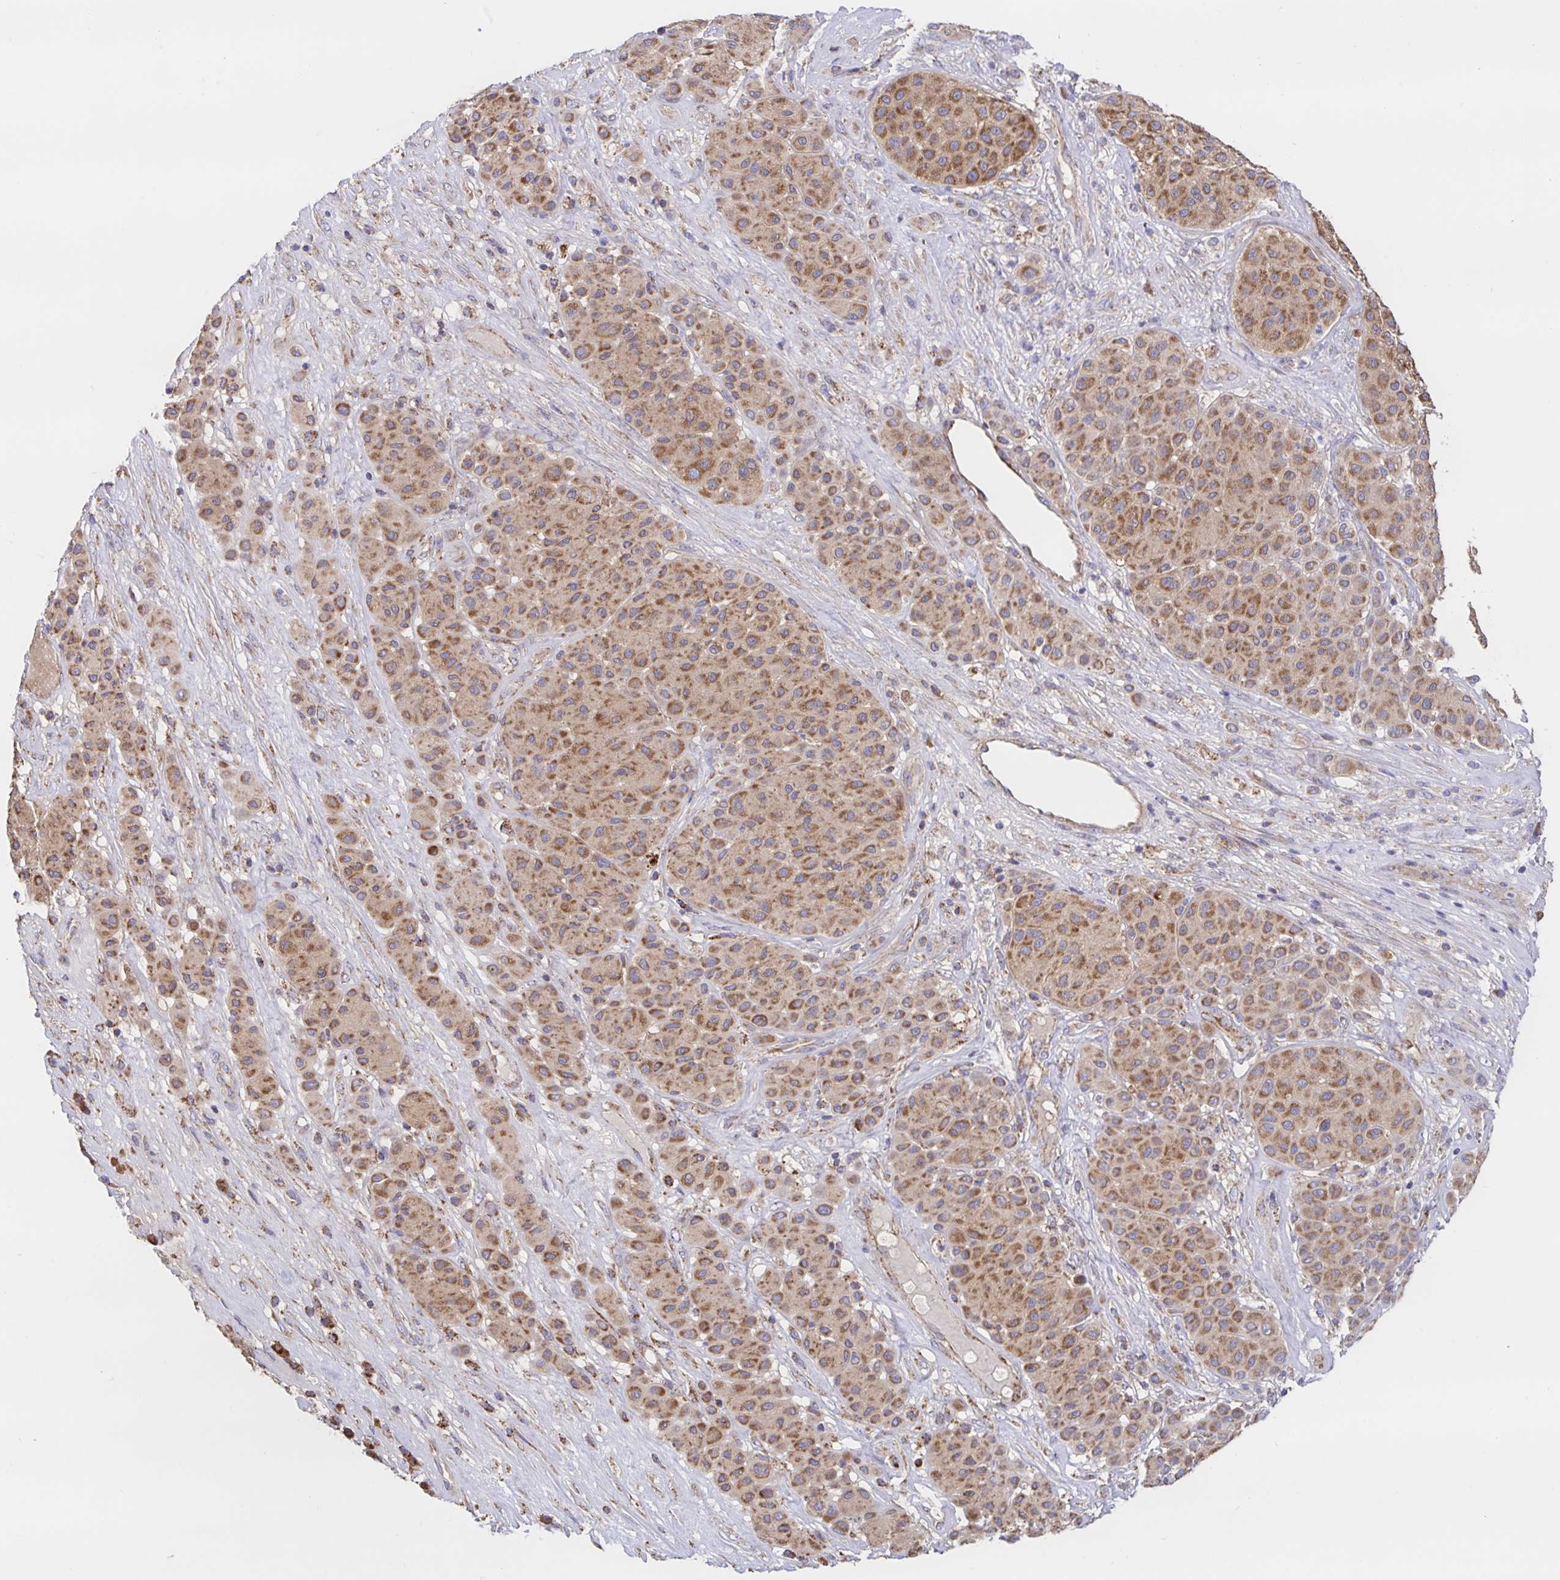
{"staining": {"intensity": "moderate", "quantity": ">75%", "location": "cytoplasmic/membranous"}, "tissue": "melanoma", "cell_type": "Tumor cells", "image_type": "cancer", "snomed": [{"axis": "morphology", "description": "Malignant melanoma, Metastatic site"}, {"axis": "topography", "description": "Smooth muscle"}], "caption": "Human malignant melanoma (metastatic site) stained with a protein marker shows moderate staining in tumor cells.", "gene": "PRDX3", "patient": {"sex": "male", "age": 41}}